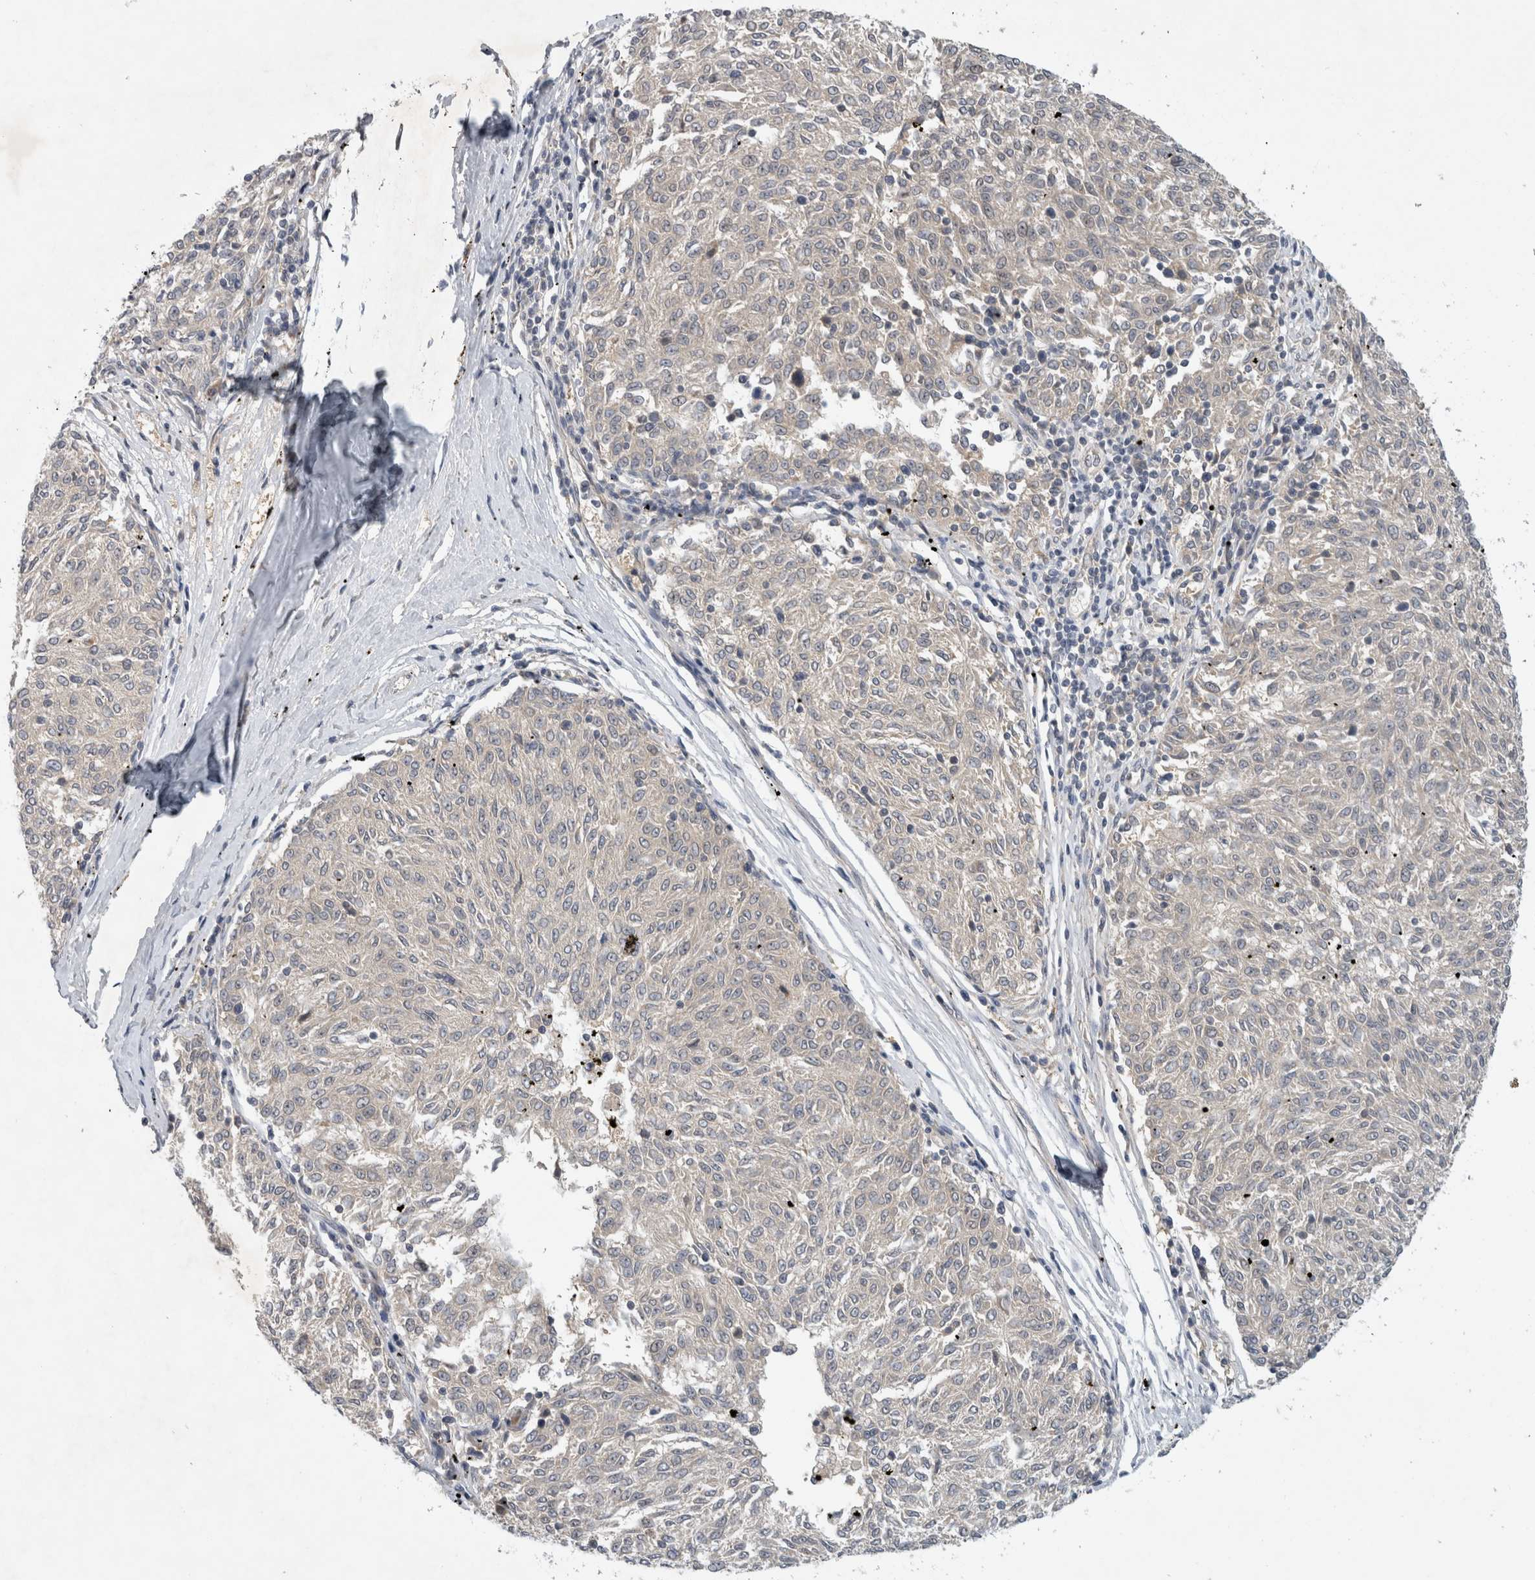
{"staining": {"intensity": "negative", "quantity": "none", "location": "none"}, "tissue": "melanoma", "cell_type": "Tumor cells", "image_type": "cancer", "snomed": [{"axis": "morphology", "description": "Malignant melanoma, NOS"}, {"axis": "topography", "description": "Skin"}], "caption": "This is a image of IHC staining of melanoma, which shows no staining in tumor cells.", "gene": "AASDHPPT", "patient": {"sex": "female", "age": 72}}